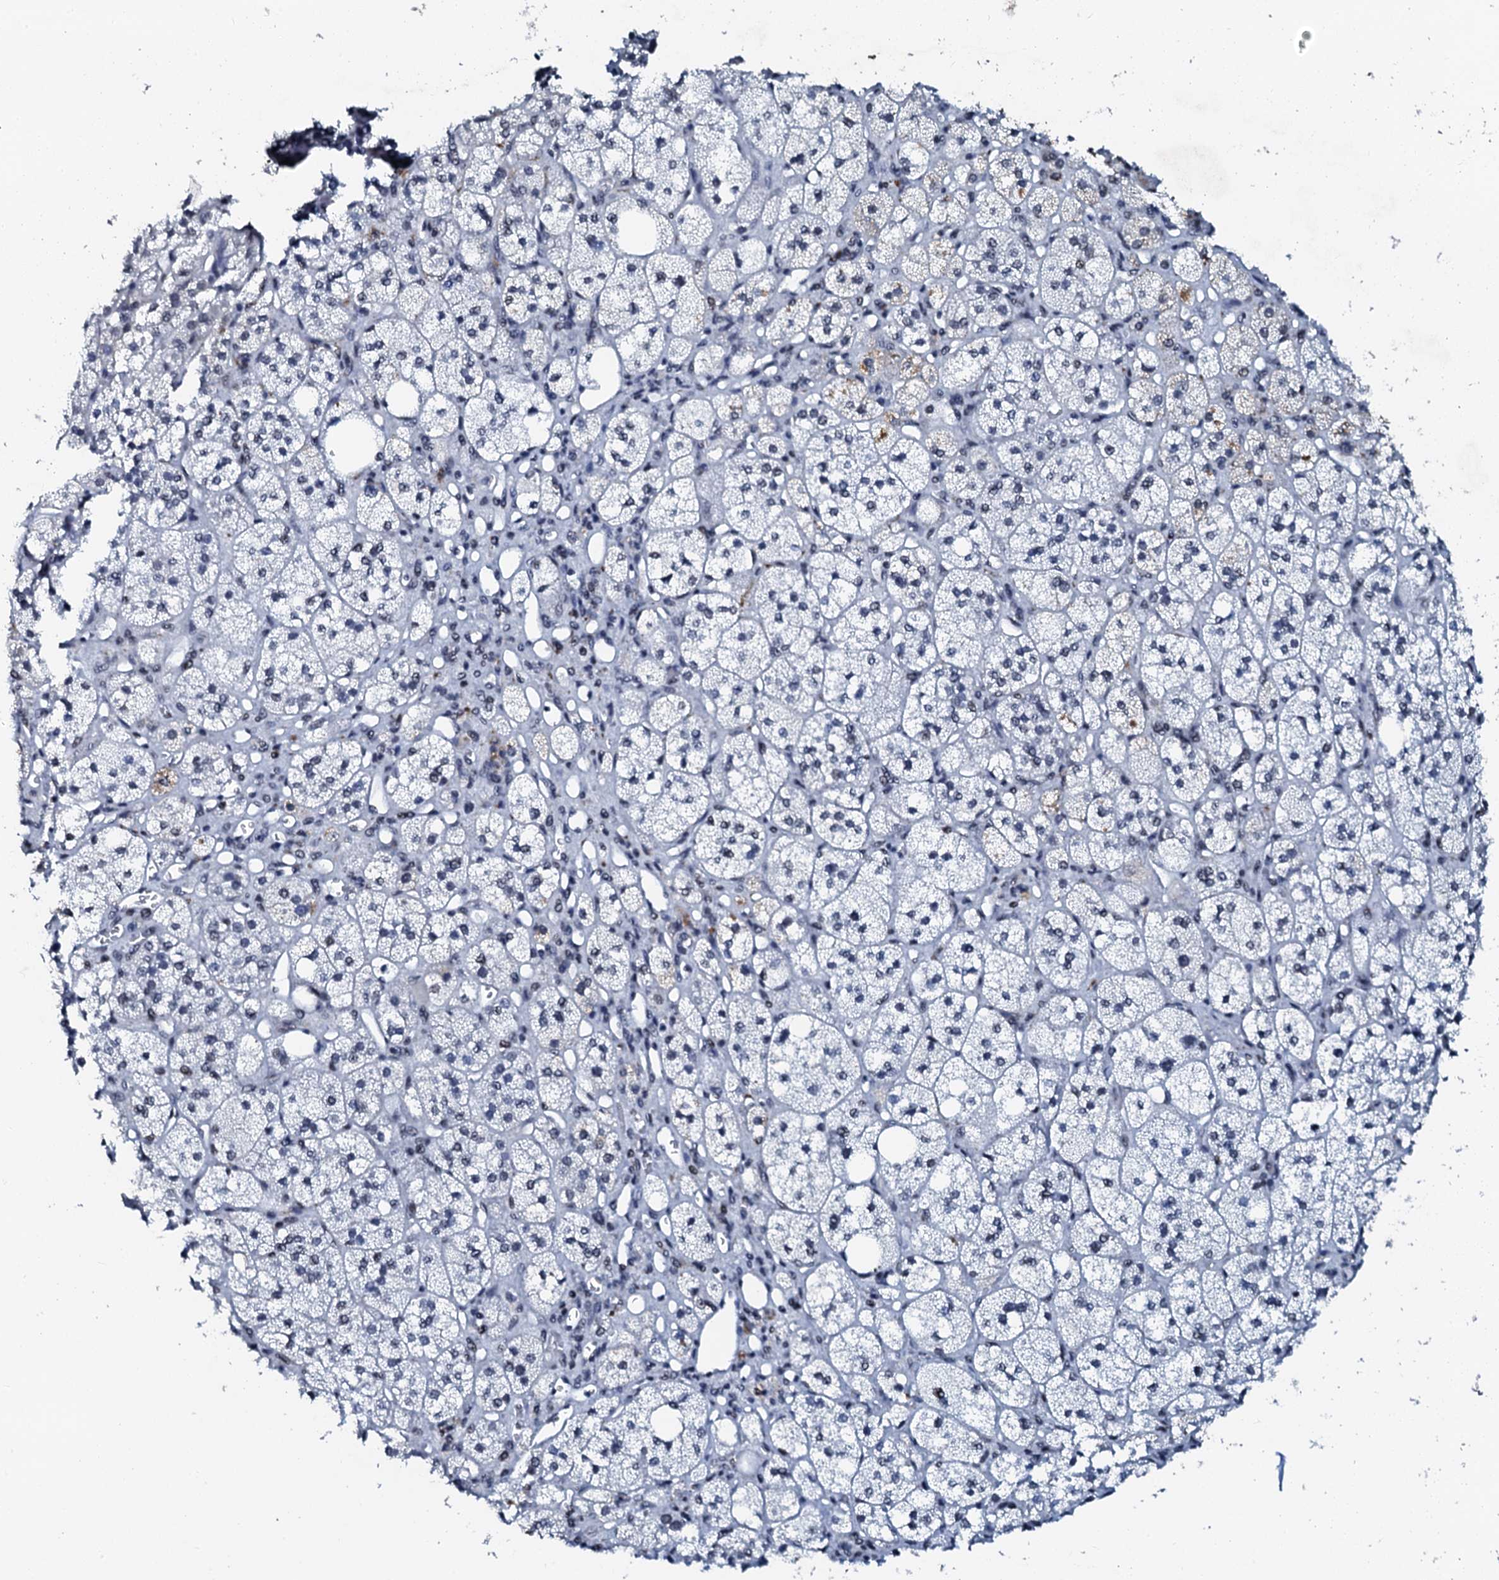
{"staining": {"intensity": "moderate", "quantity": "25%-75%", "location": "nuclear"}, "tissue": "adrenal gland", "cell_type": "Glandular cells", "image_type": "normal", "snomed": [{"axis": "morphology", "description": "Normal tissue, NOS"}, {"axis": "topography", "description": "Adrenal gland"}], "caption": "Protein expression by immunohistochemistry displays moderate nuclear staining in about 25%-75% of glandular cells in normal adrenal gland.", "gene": "SLTM", "patient": {"sex": "male", "age": 61}}